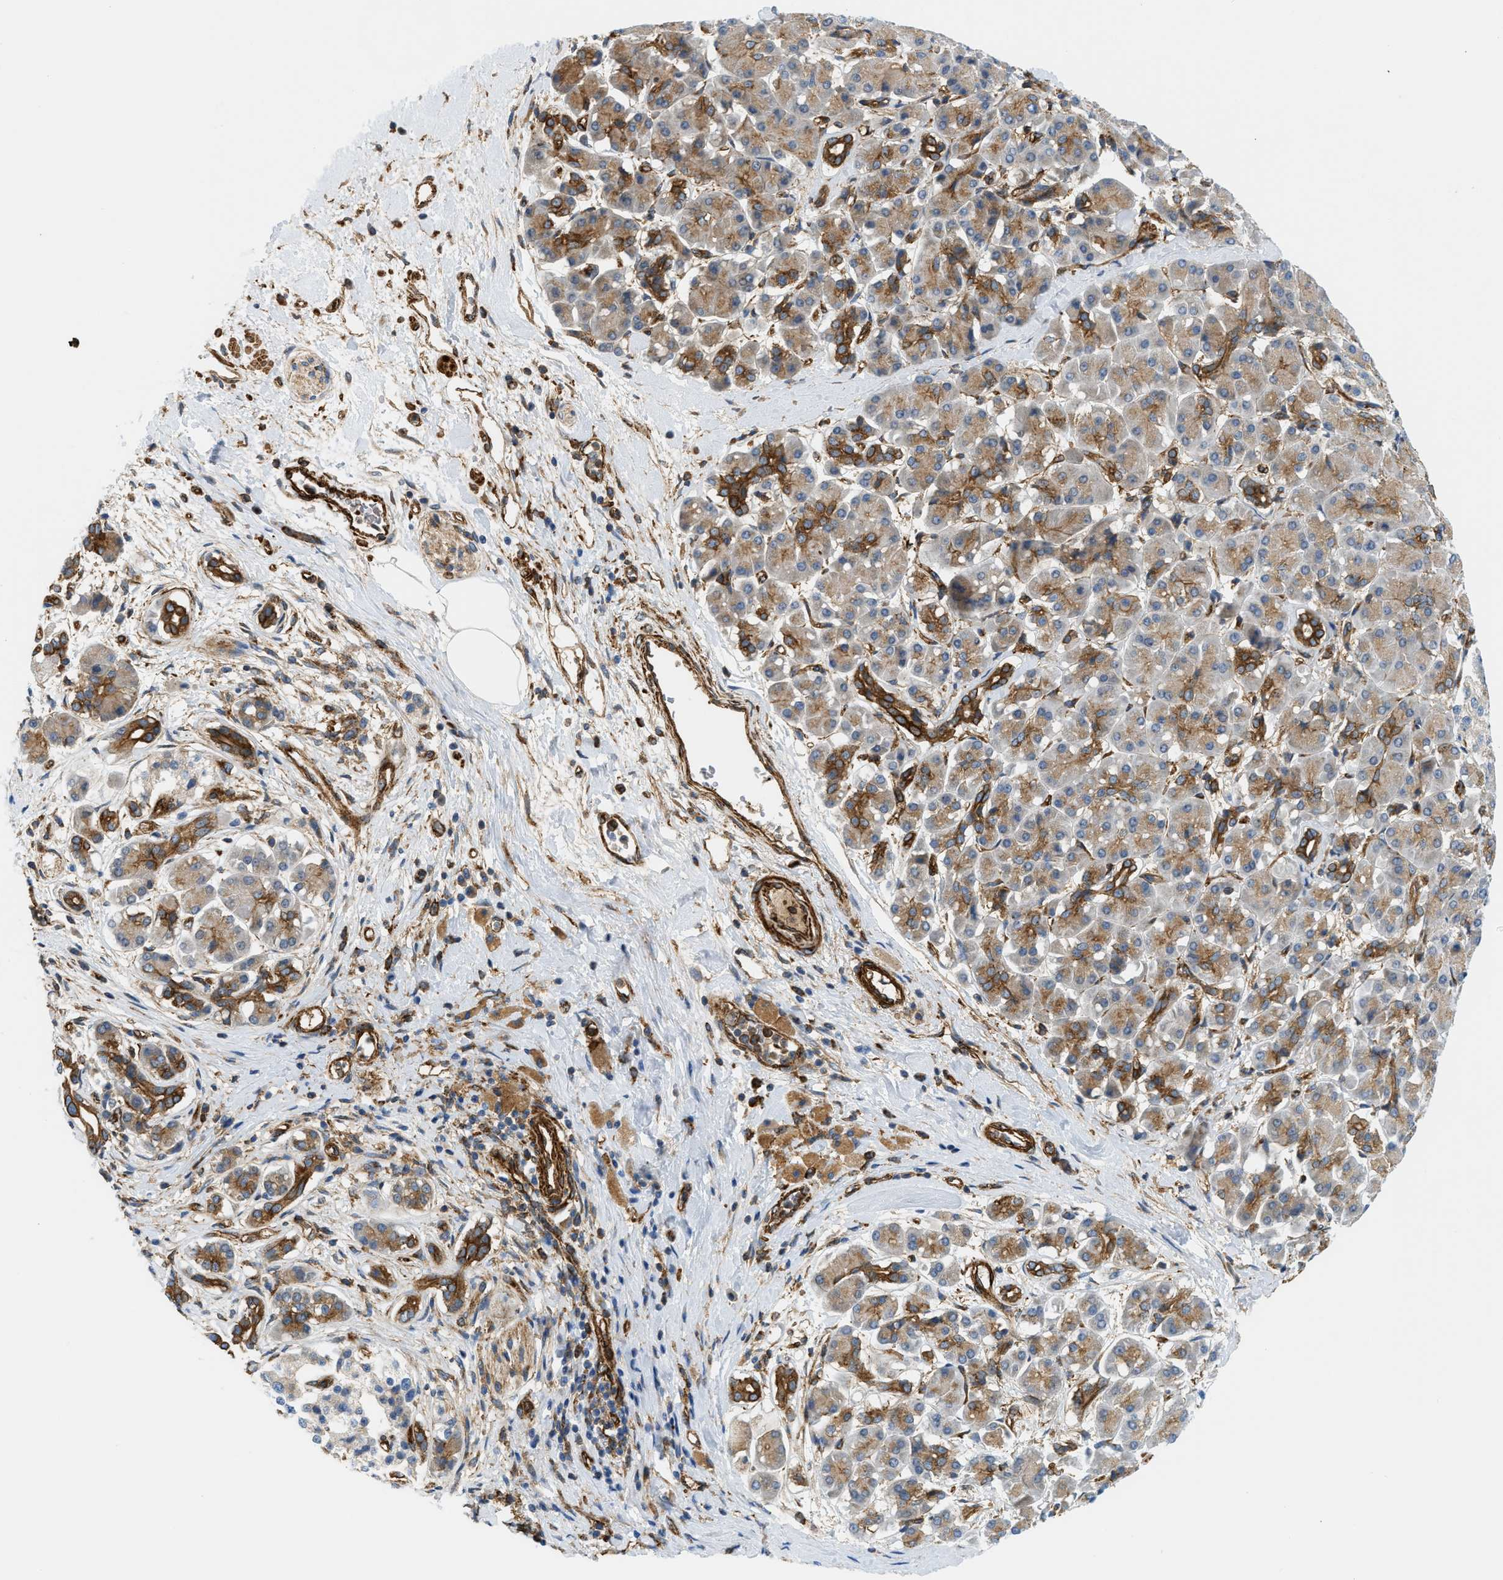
{"staining": {"intensity": "moderate", "quantity": ">75%", "location": "cytoplasmic/membranous"}, "tissue": "pancreatic cancer", "cell_type": "Tumor cells", "image_type": "cancer", "snomed": [{"axis": "morphology", "description": "Adenocarcinoma, NOS"}, {"axis": "topography", "description": "Pancreas"}], "caption": "DAB immunohistochemical staining of pancreatic cancer (adenocarcinoma) shows moderate cytoplasmic/membranous protein positivity in approximately >75% of tumor cells. Nuclei are stained in blue.", "gene": "HIP1", "patient": {"sex": "male", "age": 55}}